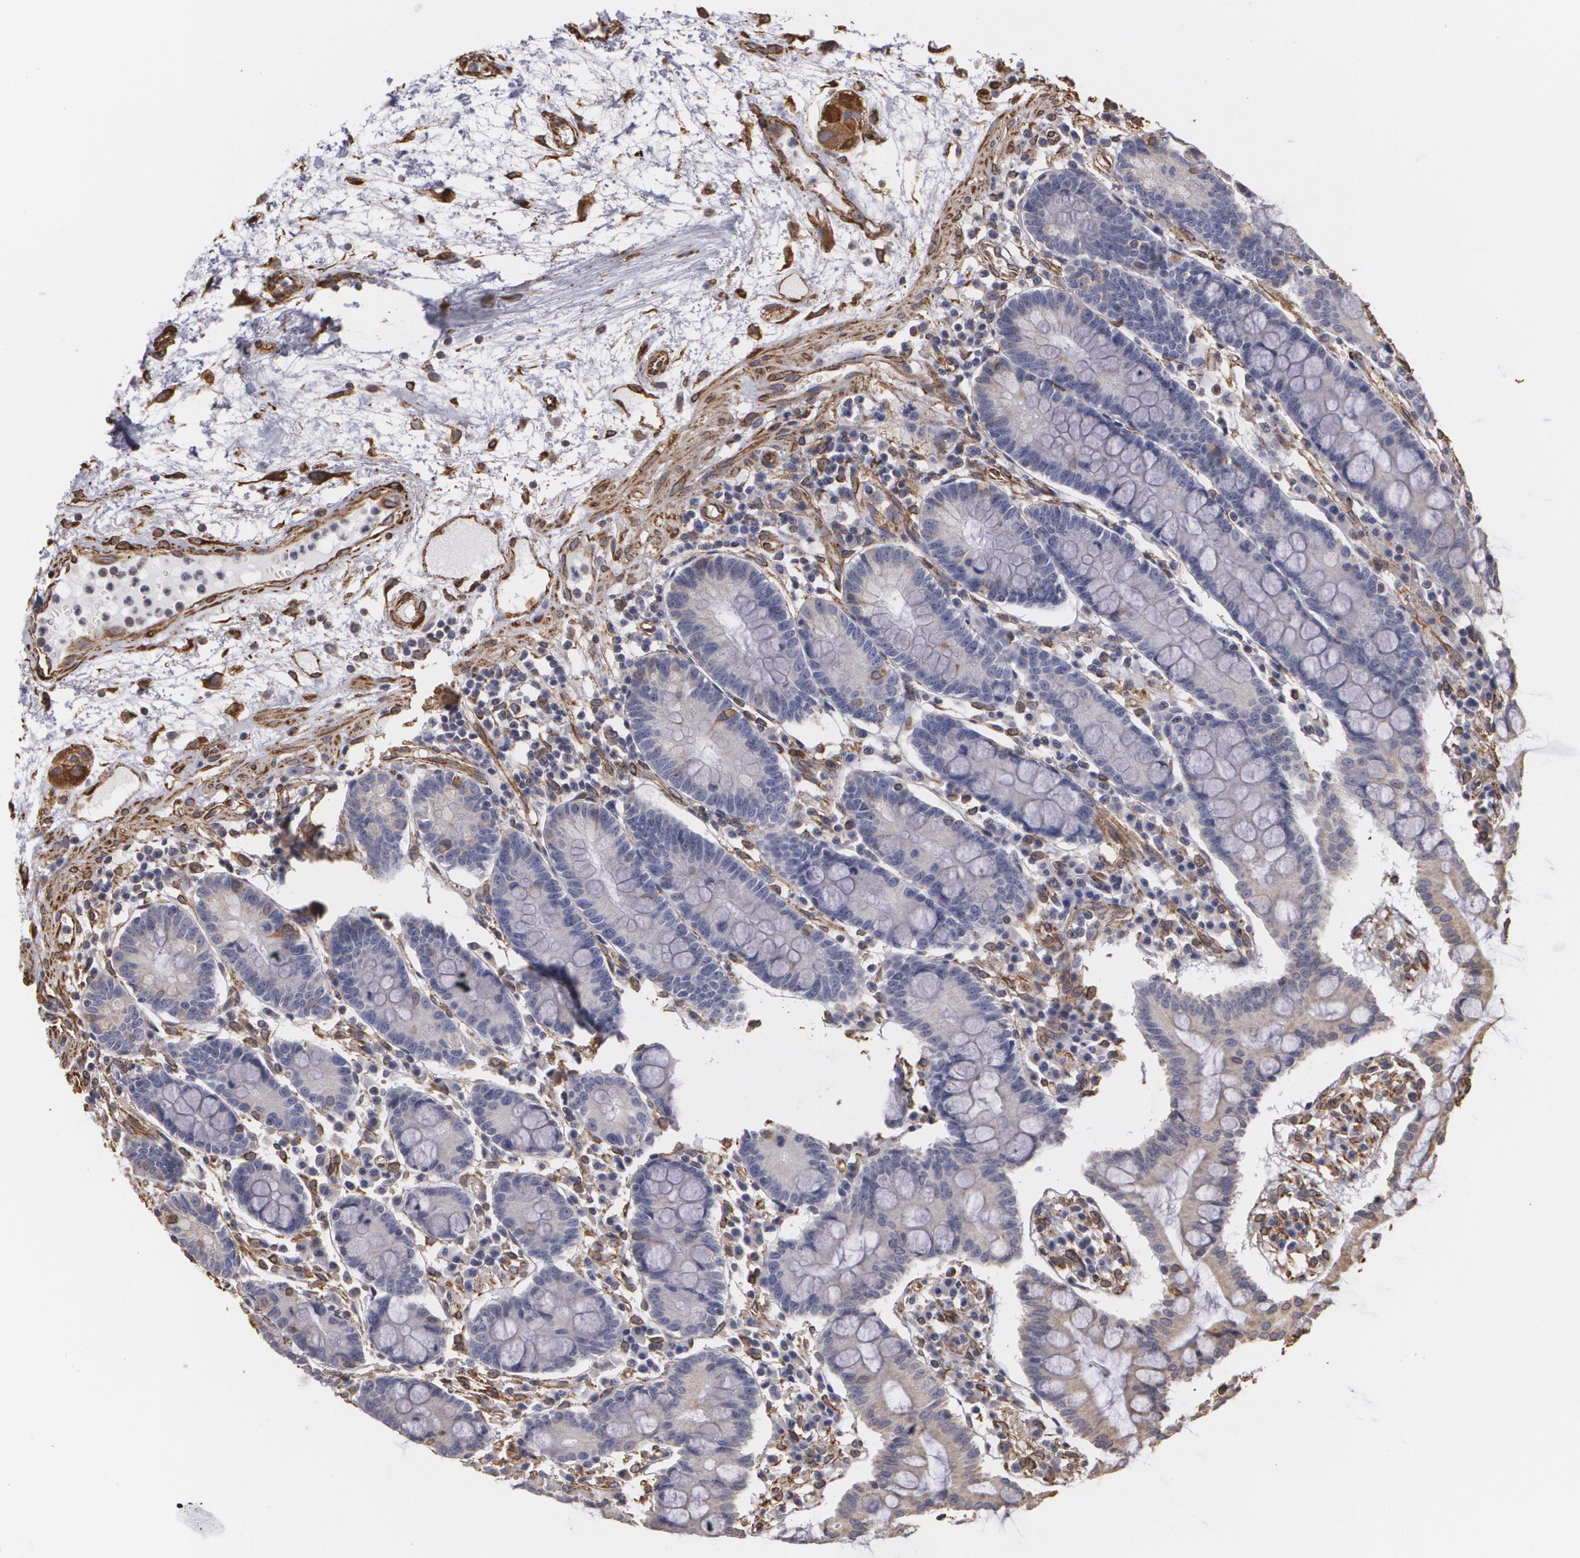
{"staining": {"intensity": "weak", "quantity": "25%-75%", "location": "cytoplasmic/membranous"}, "tissue": "small intestine", "cell_type": "Glandular cells", "image_type": "normal", "snomed": [{"axis": "morphology", "description": "Normal tissue, NOS"}, {"axis": "topography", "description": "Small intestine"}], "caption": "A micrograph of small intestine stained for a protein demonstrates weak cytoplasmic/membranous brown staining in glandular cells. (DAB IHC with brightfield microscopy, high magnification).", "gene": "CYB5R3", "patient": {"sex": "female", "age": 51}}